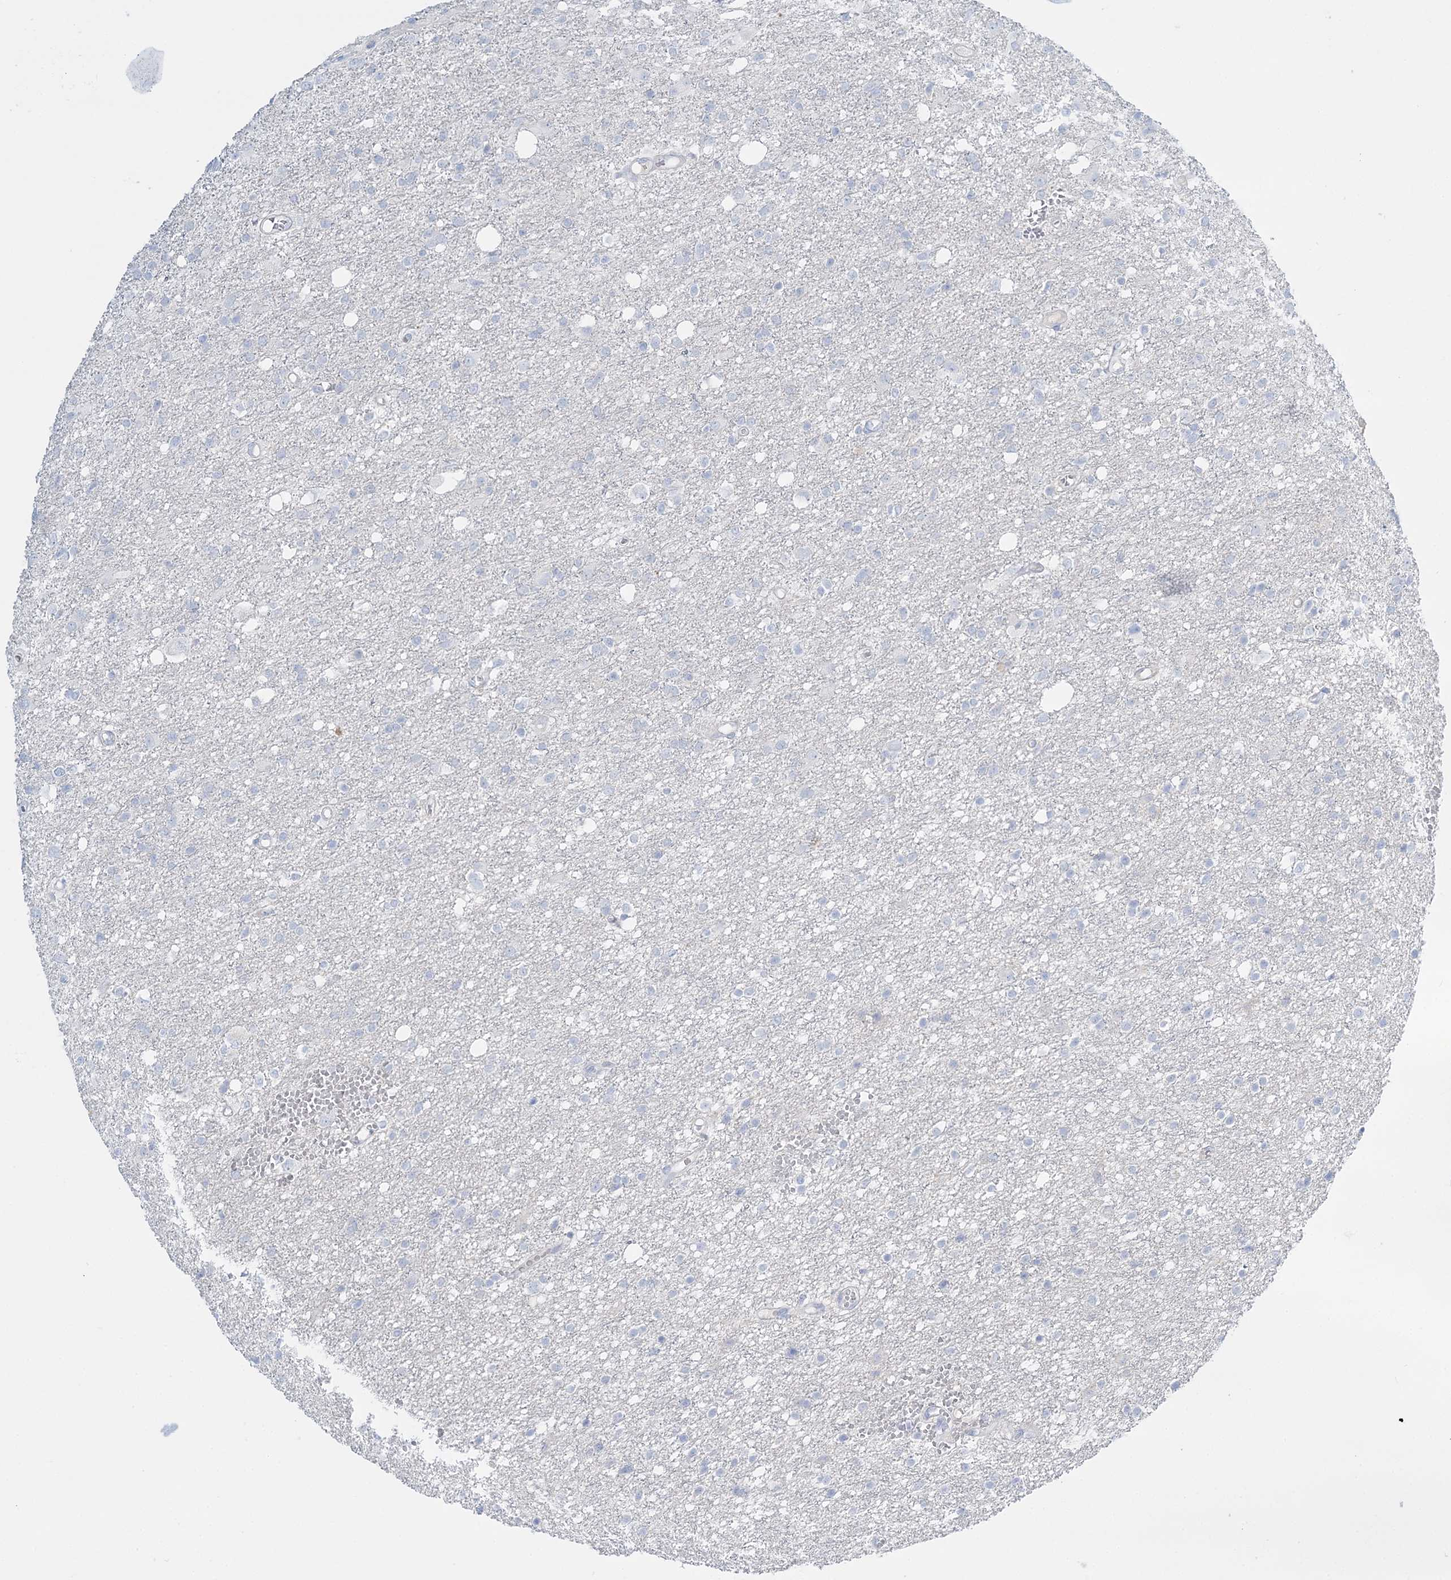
{"staining": {"intensity": "negative", "quantity": "none", "location": "none"}, "tissue": "glioma", "cell_type": "Tumor cells", "image_type": "cancer", "snomed": [{"axis": "morphology", "description": "Glioma, malignant, High grade"}, {"axis": "topography", "description": "Brain"}], "caption": "Tumor cells are negative for brown protein staining in malignant high-grade glioma. The staining was performed using DAB to visualize the protein expression in brown, while the nuclei were stained in blue with hematoxylin (Magnification: 20x).", "gene": "WDSUB1", "patient": {"sex": "female", "age": 59}}